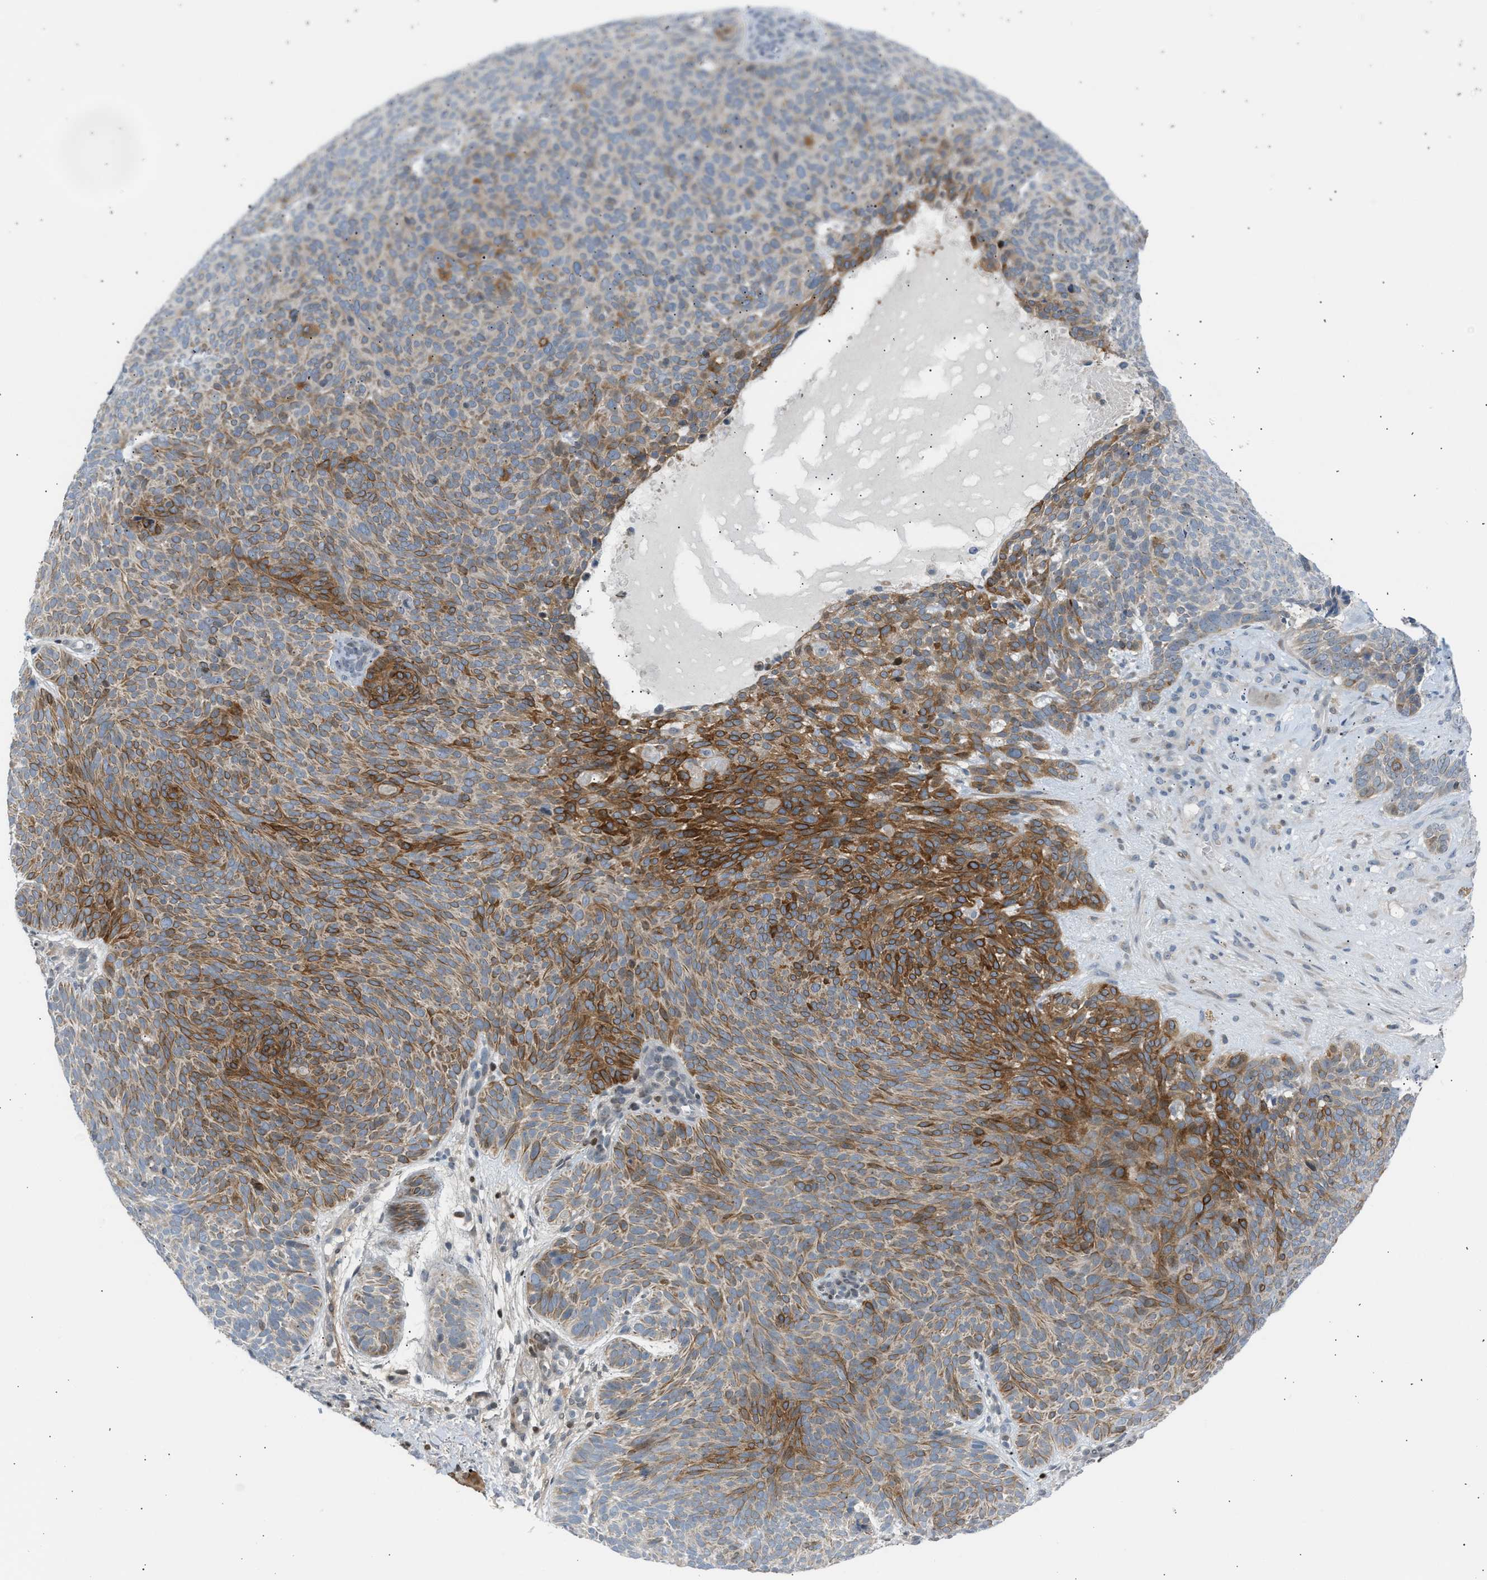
{"staining": {"intensity": "moderate", "quantity": ">75%", "location": "cytoplasmic/membranous"}, "tissue": "skin cancer", "cell_type": "Tumor cells", "image_type": "cancer", "snomed": [{"axis": "morphology", "description": "Basal cell carcinoma"}, {"axis": "topography", "description": "Skin"}], "caption": "This is an image of immunohistochemistry staining of basal cell carcinoma (skin), which shows moderate positivity in the cytoplasmic/membranous of tumor cells.", "gene": "NPS", "patient": {"sex": "male", "age": 61}}